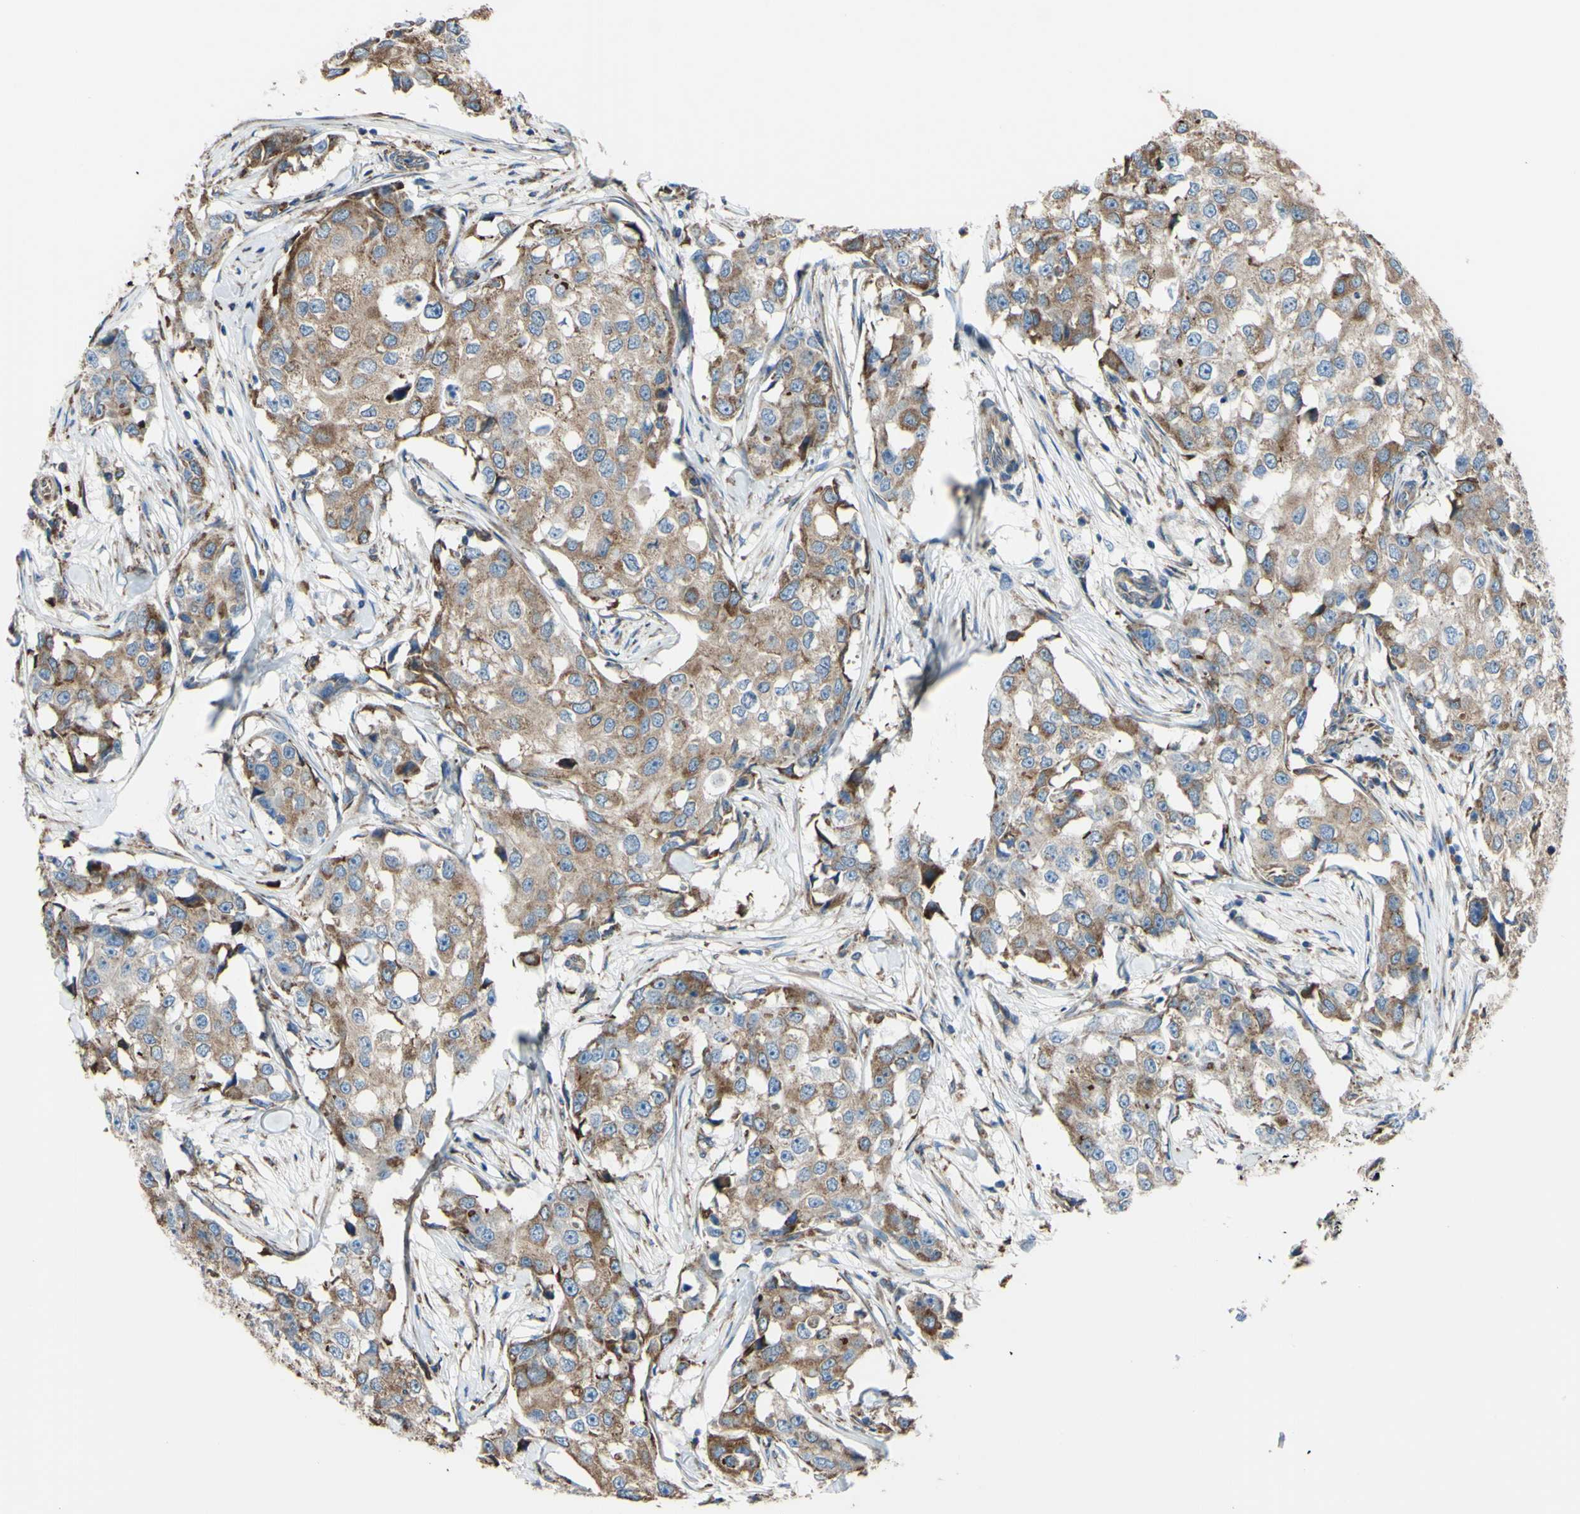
{"staining": {"intensity": "moderate", "quantity": ">75%", "location": "cytoplasmic/membranous"}, "tissue": "breast cancer", "cell_type": "Tumor cells", "image_type": "cancer", "snomed": [{"axis": "morphology", "description": "Duct carcinoma"}, {"axis": "topography", "description": "Breast"}], "caption": "Breast invasive ductal carcinoma was stained to show a protein in brown. There is medium levels of moderate cytoplasmic/membranous staining in approximately >75% of tumor cells.", "gene": "BMF", "patient": {"sex": "female", "age": 27}}